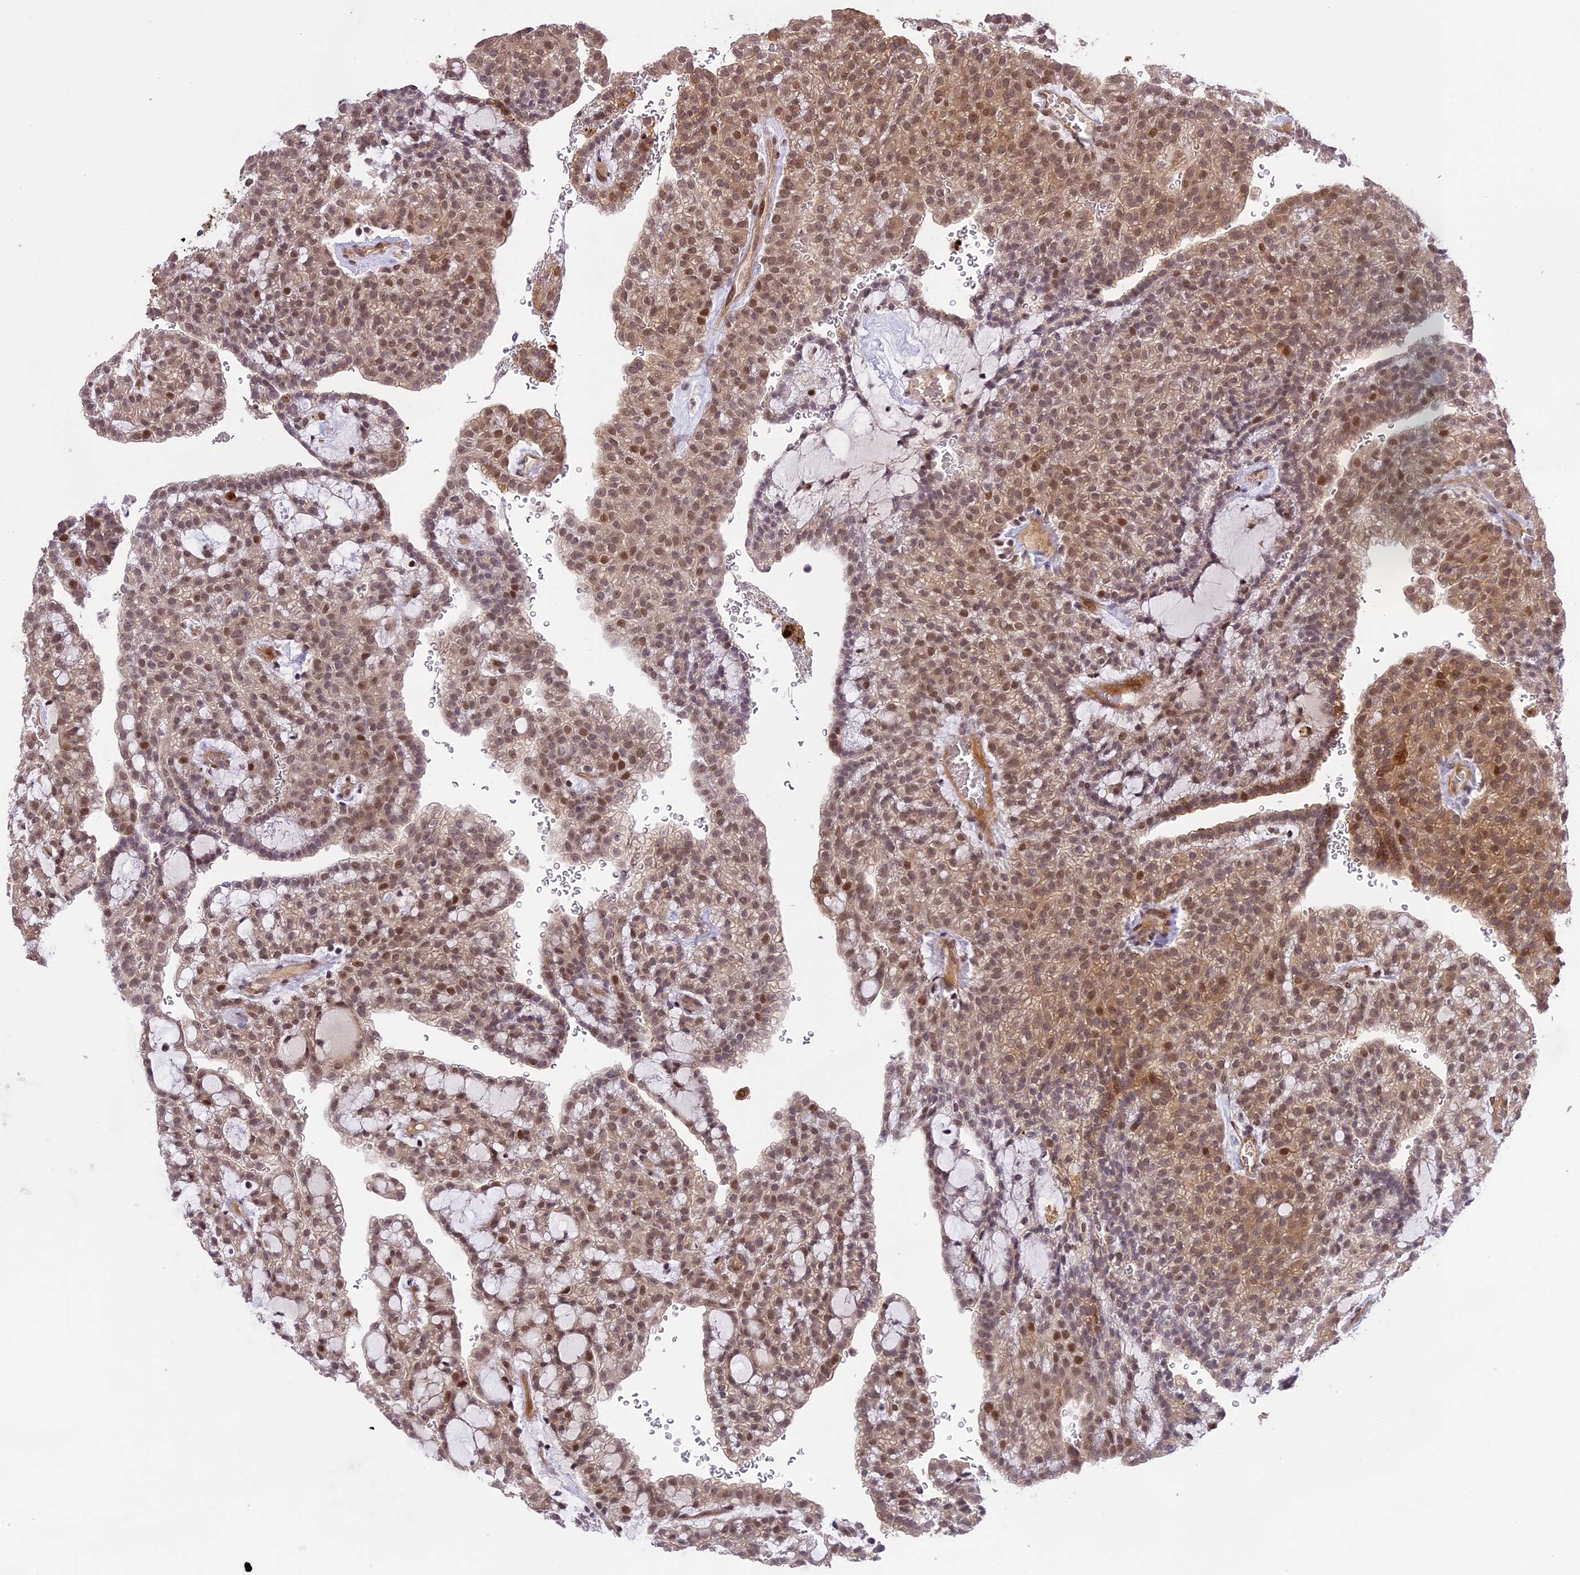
{"staining": {"intensity": "moderate", "quantity": "<25%", "location": "cytoplasmic/membranous,nuclear"}, "tissue": "renal cancer", "cell_type": "Tumor cells", "image_type": "cancer", "snomed": [{"axis": "morphology", "description": "Adenocarcinoma, NOS"}, {"axis": "topography", "description": "Kidney"}], "caption": "Protein expression analysis of human renal adenocarcinoma reveals moderate cytoplasmic/membranous and nuclear positivity in about <25% of tumor cells.", "gene": "PRELID2", "patient": {"sex": "male", "age": 63}}